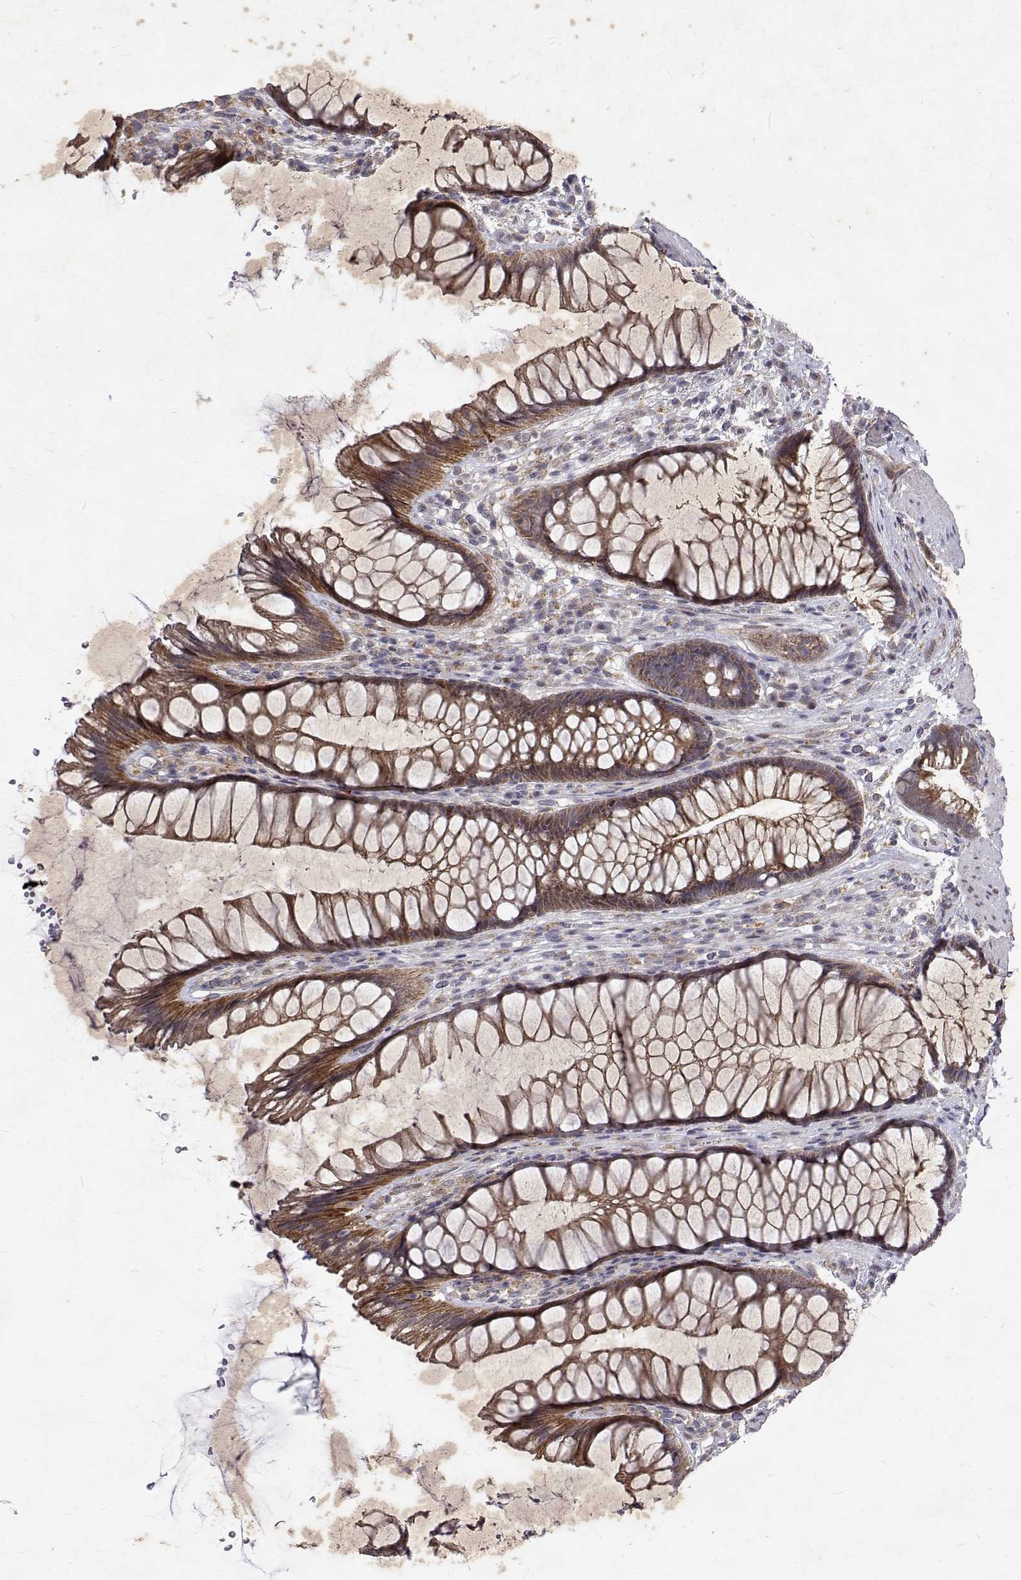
{"staining": {"intensity": "moderate", "quantity": ">75%", "location": "cytoplasmic/membranous"}, "tissue": "rectum", "cell_type": "Glandular cells", "image_type": "normal", "snomed": [{"axis": "morphology", "description": "Normal tissue, NOS"}, {"axis": "topography", "description": "Rectum"}], "caption": "Immunohistochemical staining of unremarkable human rectum demonstrates >75% levels of moderate cytoplasmic/membranous protein expression in approximately >75% of glandular cells.", "gene": "ALKBH8", "patient": {"sex": "male", "age": 53}}